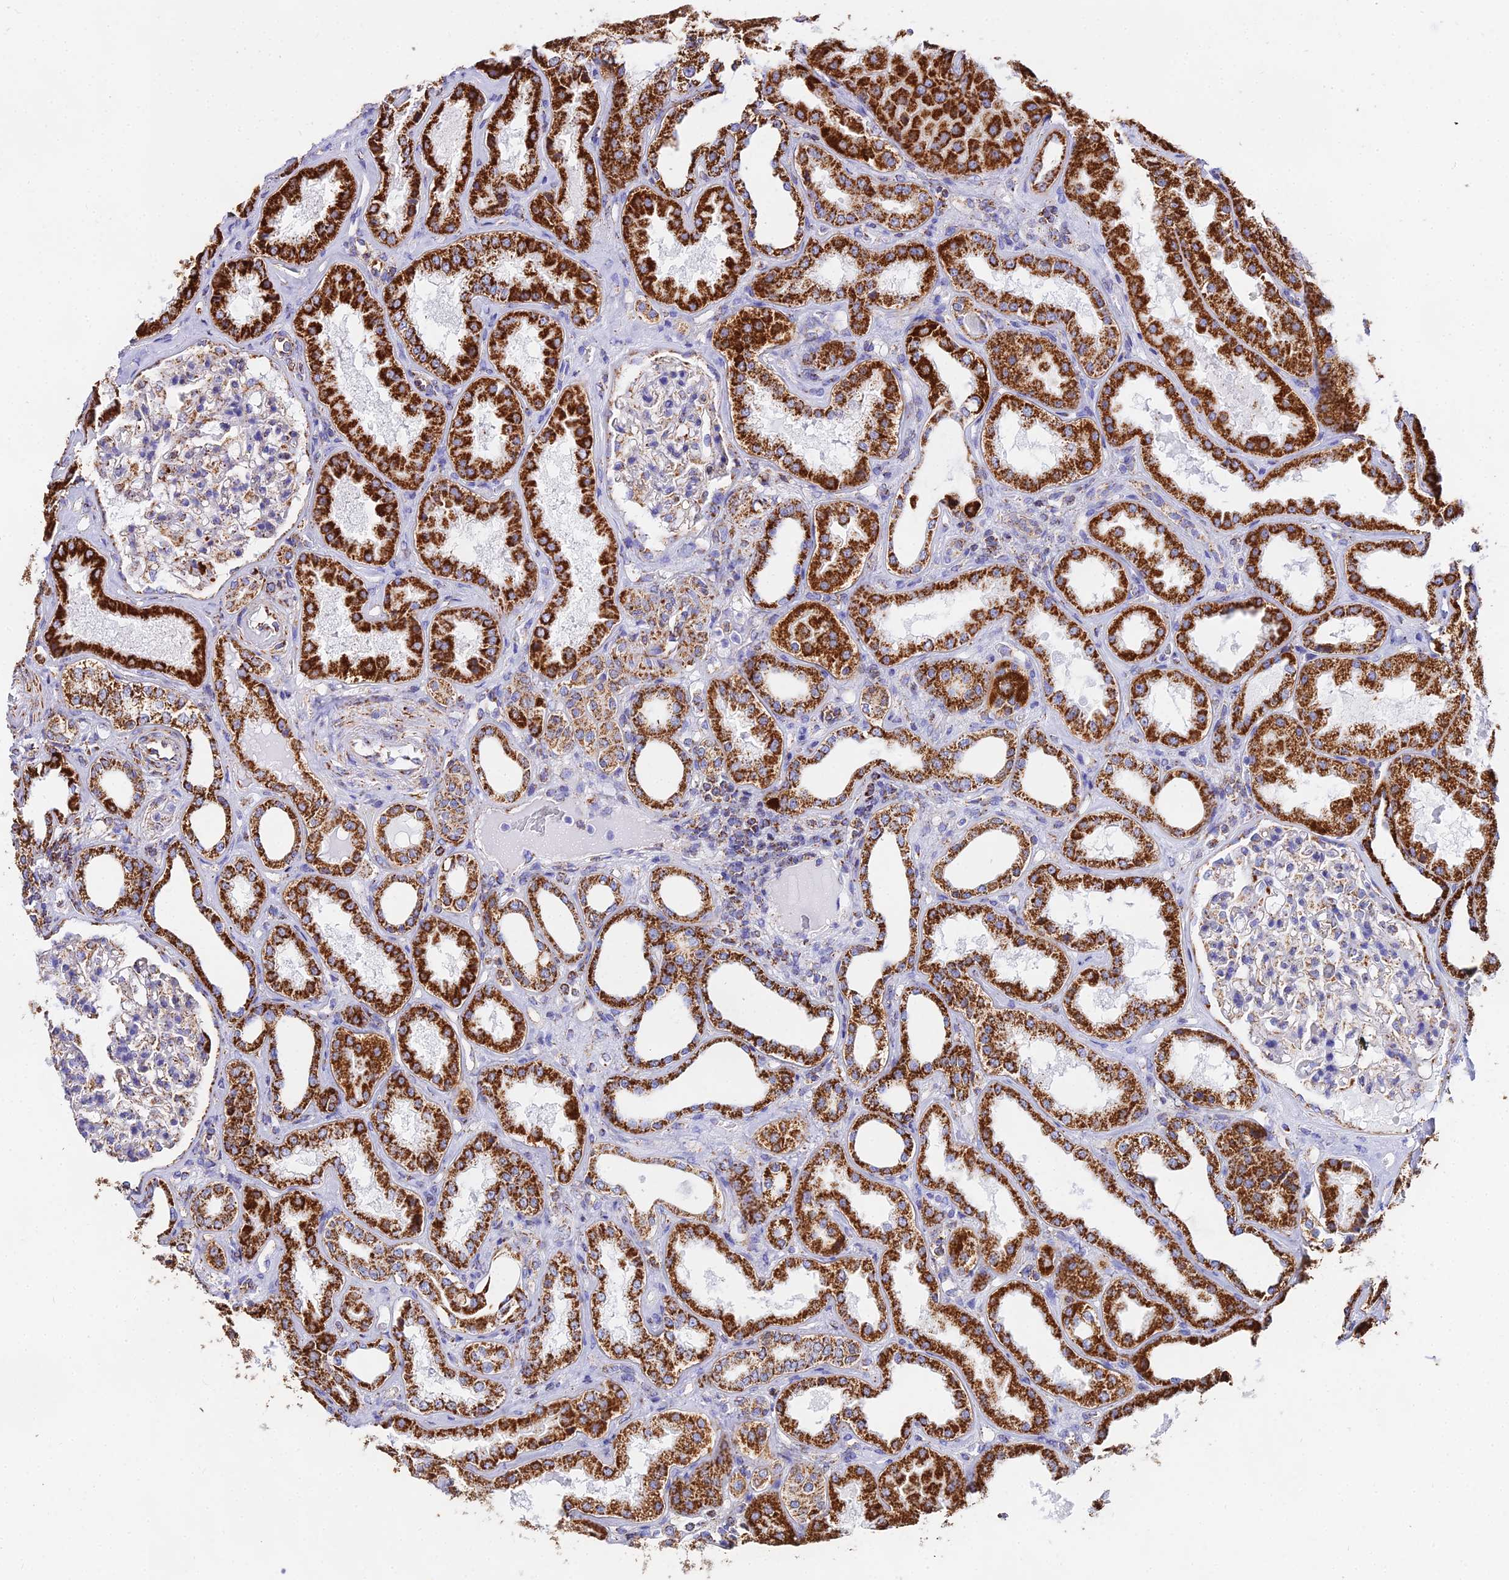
{"staining": {"intensity": "moderate", "quantity": "<25%", "location": "cytoplasmic/membranous"}, "tissue": "kidney", "cell_type": "Cells in glomeruli", "image_type": "normal", "snomed": [{"axis": "morphology", "description": "Normal tissue, NOS"}, {"axis": "topography", "description": "Kidney"}], "caption": "Unremarkable kidney displays moderate cytoplasmic/membranous positivity in approximately <25% of cells in glomeruli, visualized by immunohistochemistry.", "gene": "ATP5PD", "patient": {"sex": "female", "age": 56}}